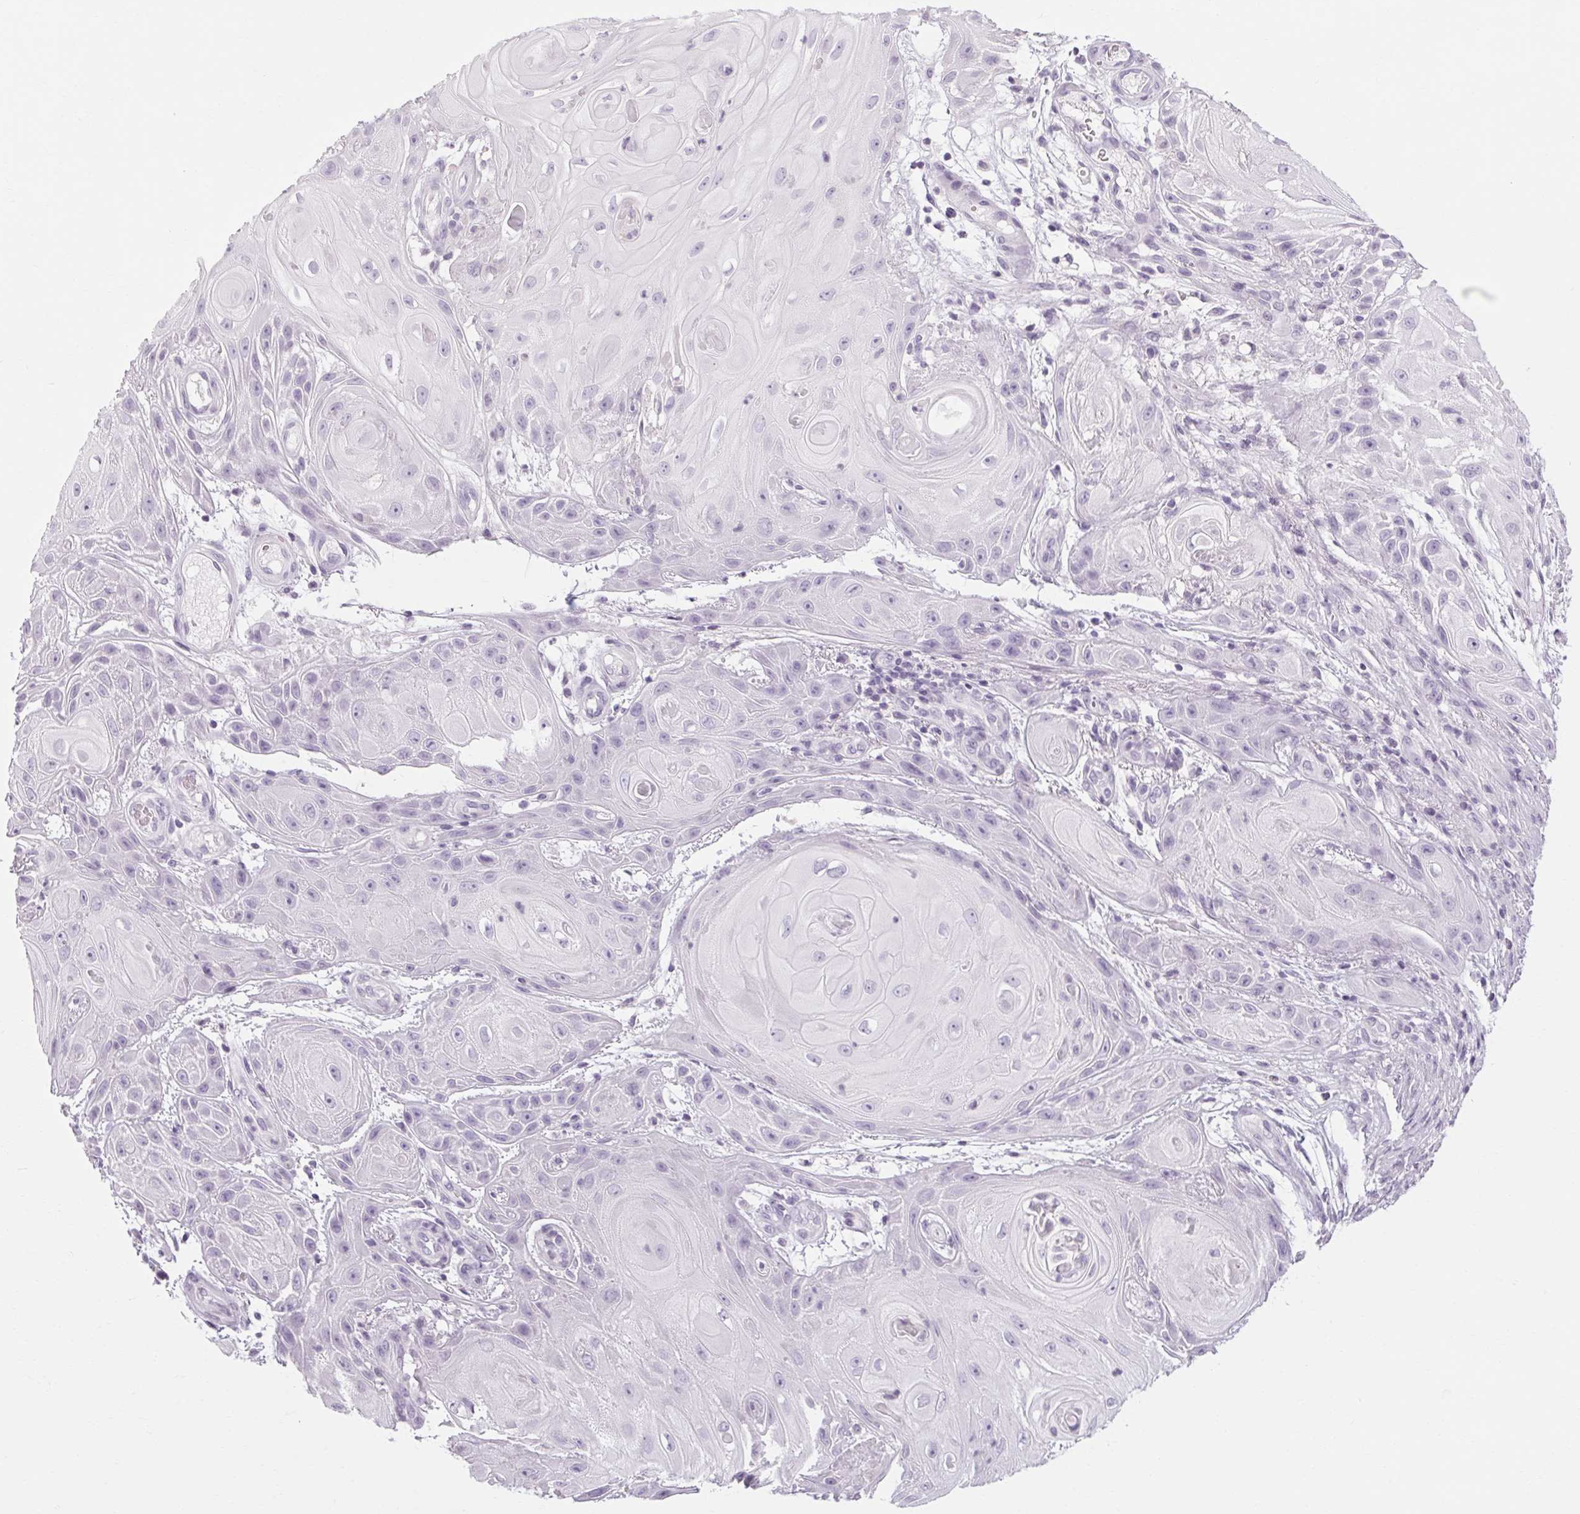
{"staining": {"intensity": "negative", "quantity": "none", "location": "none"}, "tissue": "skin cancer", "cell_type": "Tumor cells", "image_type": "cancer", "snomed": [{"axis": "morphology", "description": "Squamous cell carcinoma, NOS"}, {"axis": "topography", "description": "Skin"}], "caption": "This is an immunohistochemistry (IHC) micrograph of skin cancer. There is no staining in tumor cells.", "gene": "POMC", "patient": {"sex": "male", "age": 62}}